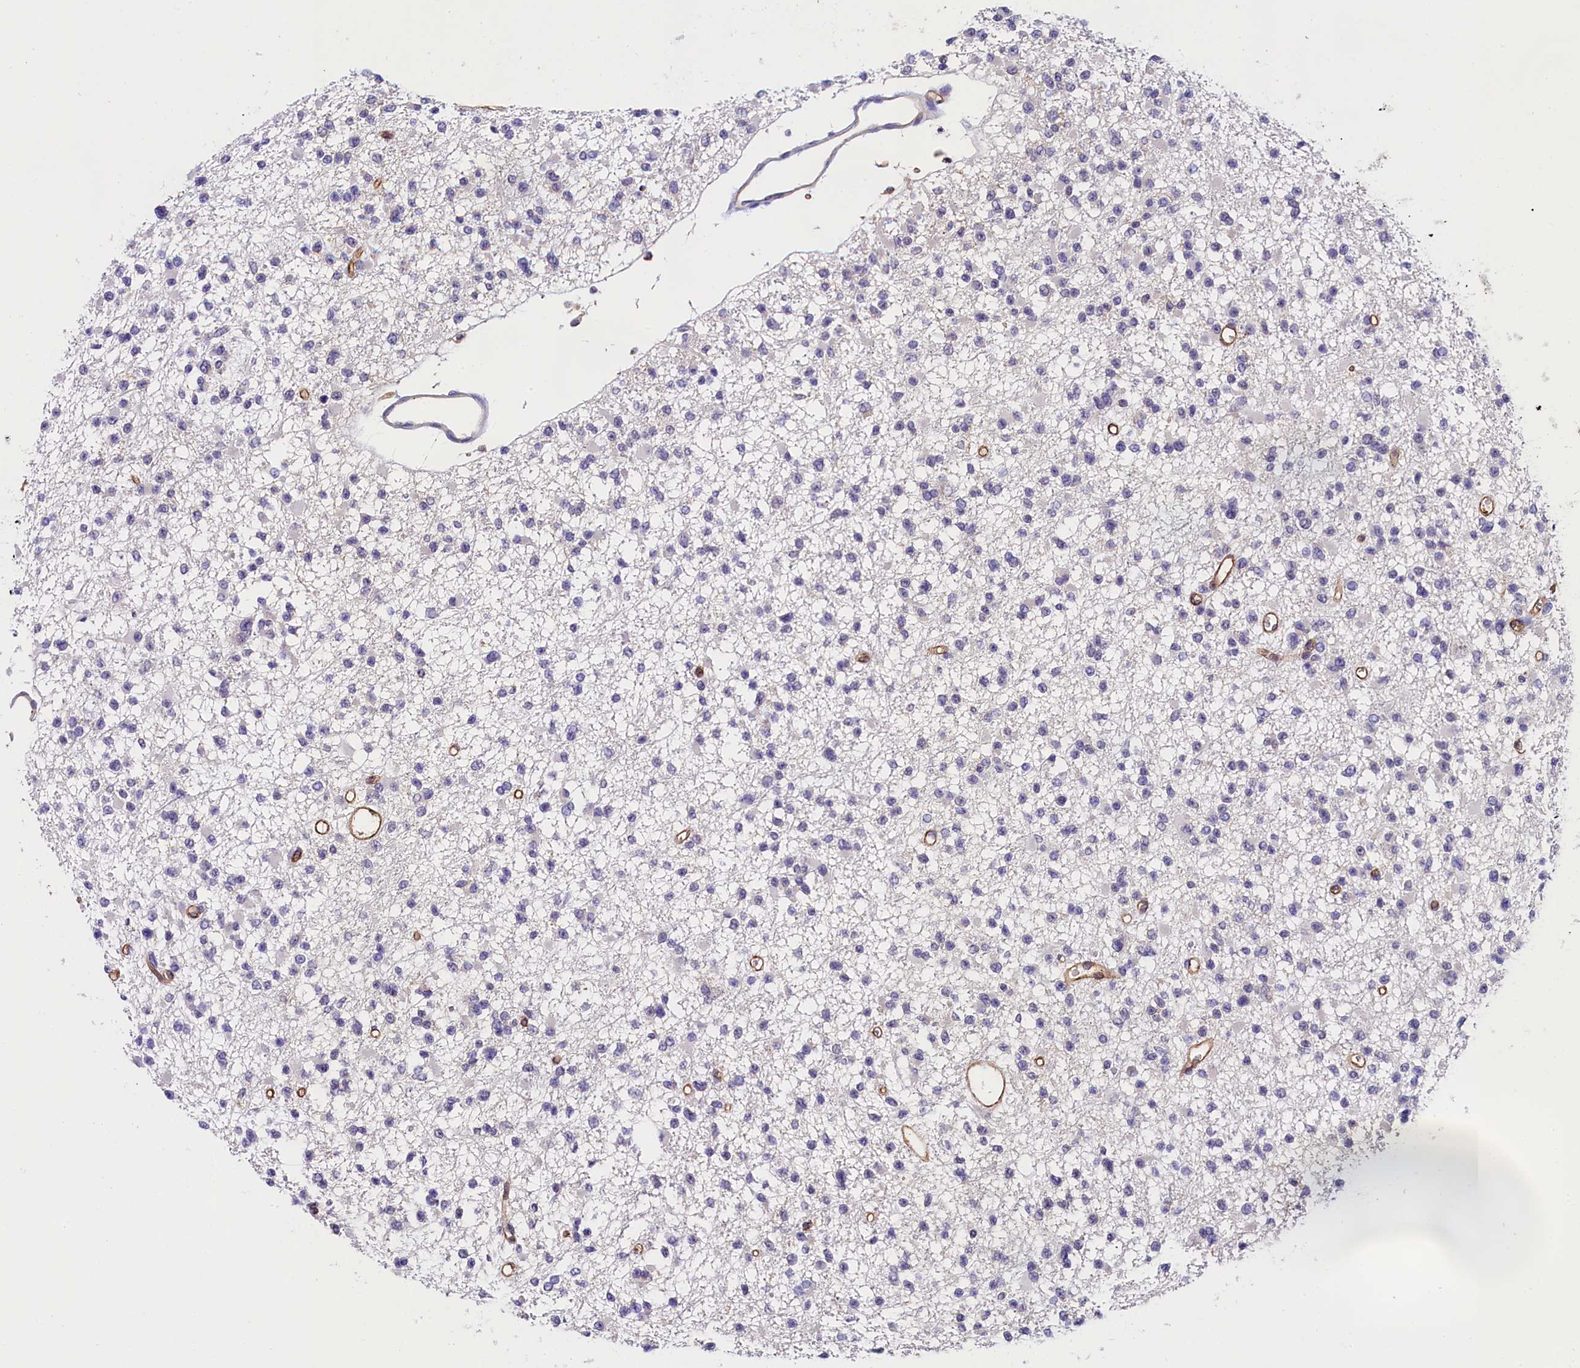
{"staining": {"intensity": "negative", "quantity": "none", "location": "none"}, "tissue": "glioma", "cell_type": "Tumor cells", "image_type": "cancer", "snomed": [{"axis": "morphology", "description": "Glioma, malignant, Low grade"}, {"axis": "topography", "description": "Brain"}], "caption": "A histopathology image of glioma stained for a protein demonstrates no brown staining in tumor cells.", "gene": "OAS3", "patient": {"sex": "female", "age": 22}}